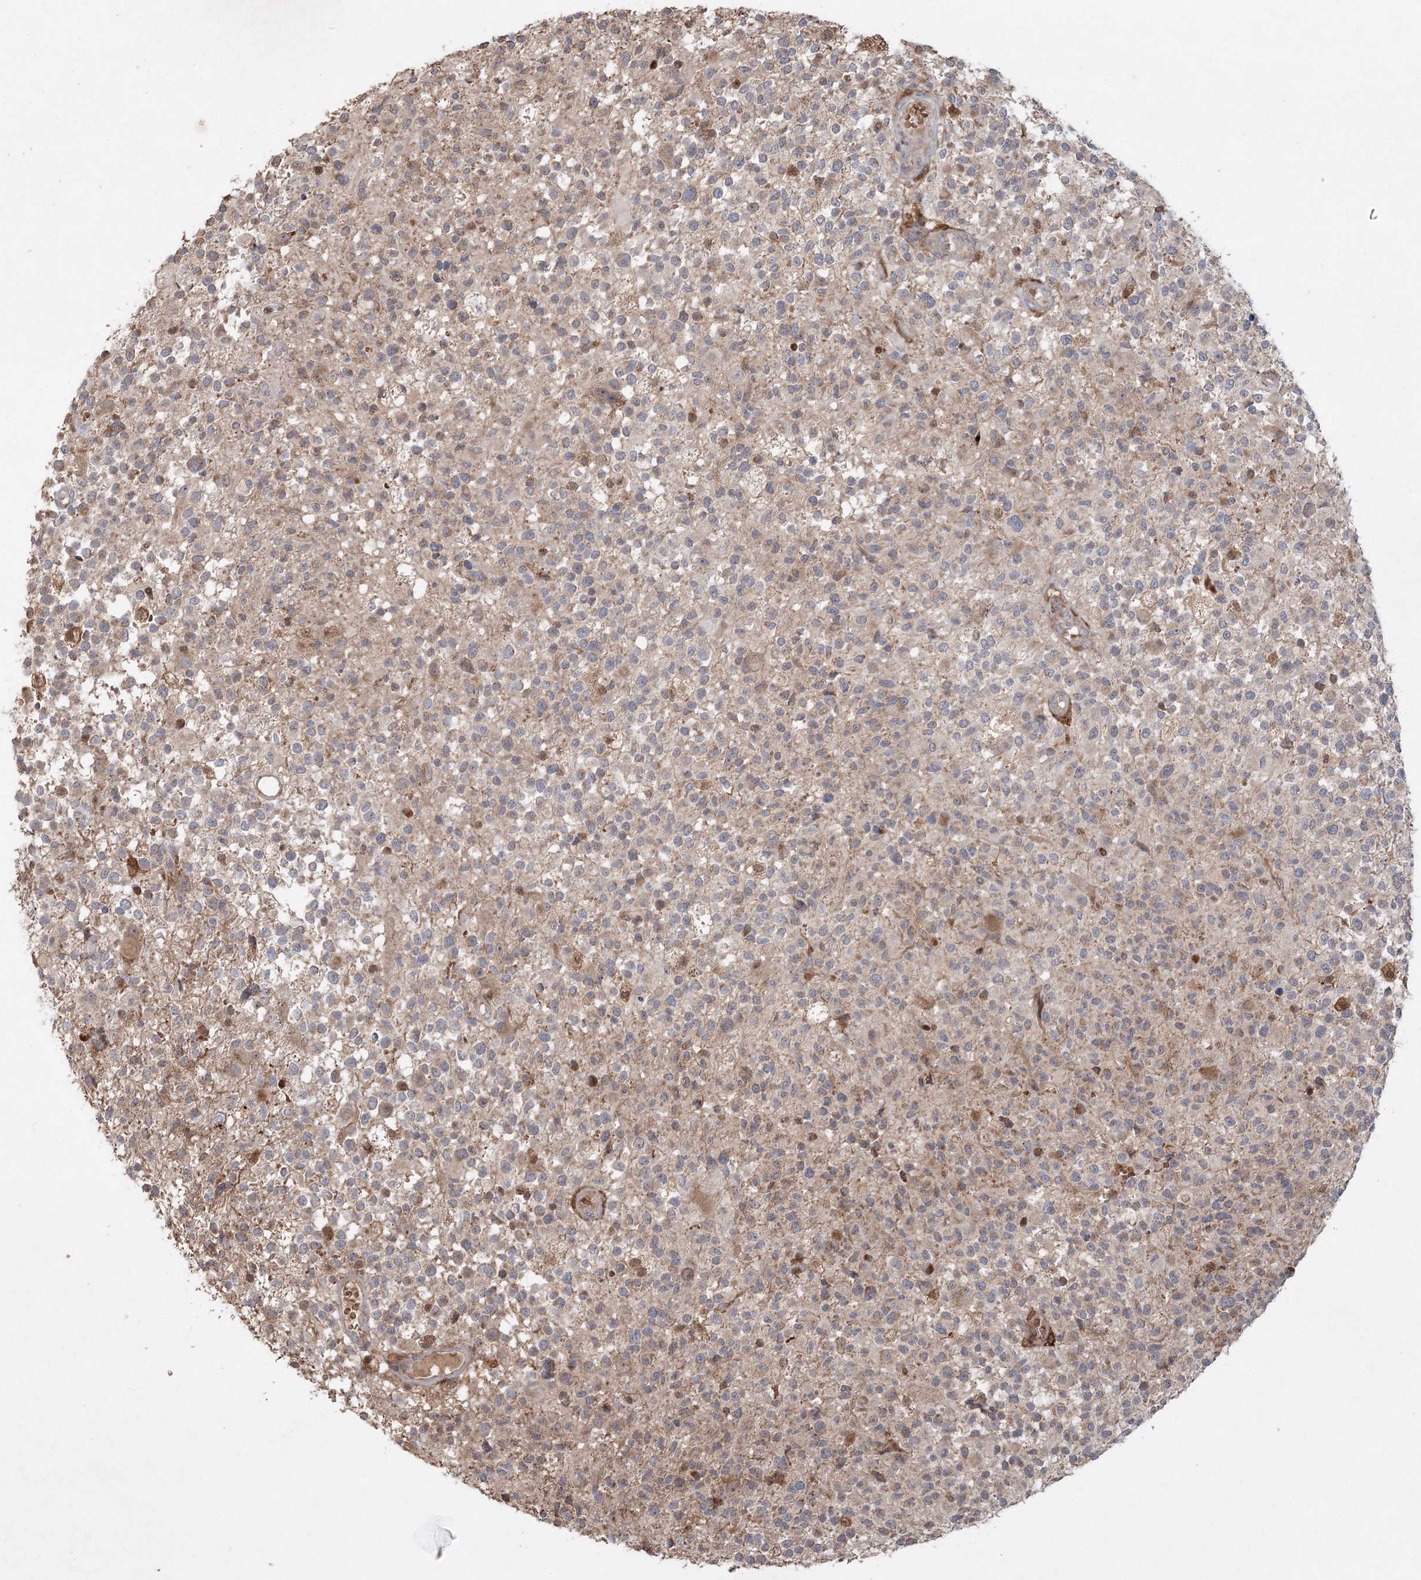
{"staining": {"intensity": "weak", "quantity": "<25%", "location": "cytoplasmic/membranous"}, "tissue": "glioma", "cell_type": "Tumor cells", "image_type": "cancer", "snomed": [{"axis": "morphology", "description": "Glioma, malignant, High grade"}, {"axis": "morphology", "description": "Glioblastoma, NOS"}, {"axis": "topography", "description": "Brain"}], "caption": "The histopathology image displays no staining of tumor cells in glioblastoma. Nuclei are stained in blue.", "gene": "KBTBD4", "patient": {"sex": "male", "age": 60}}